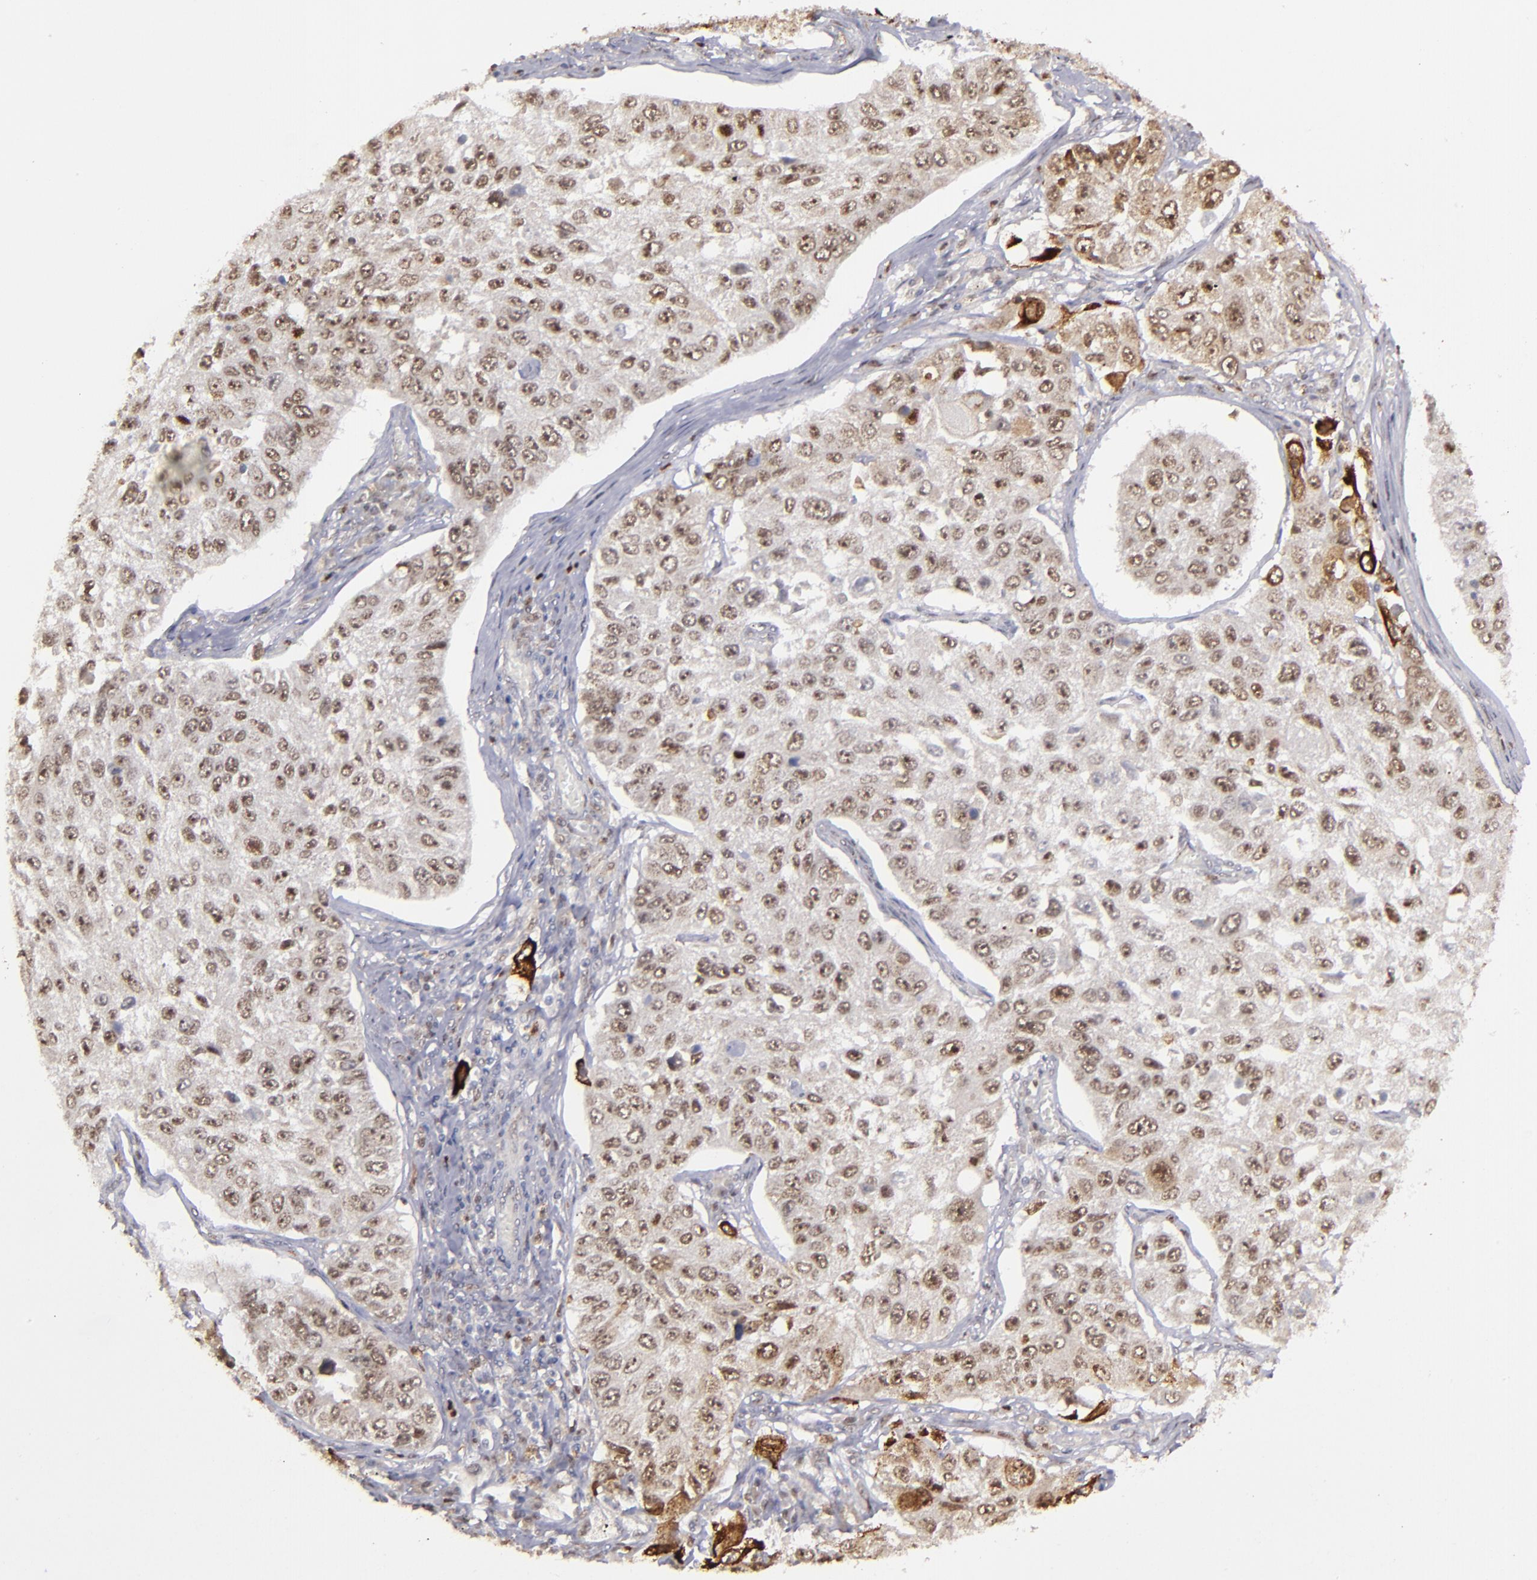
{"staining": {"intensity": "moderate", "quantity": ">75%", "location": "nuclear"}, "tissue": "lung cancer", "cell_type": "Tumor cells", "image_type": "cancer", "snomed": [{"axis": "morphology", "description": "Squamous cell carcinoma, NOS"}, {"axis": "topography", "description": "Lung"}], "caption": "There is medium levels of moderate nuclear expression in tumor cells of lung cancer (squamous cell carcinoma), as demonstrated by immunohistochemical staining (brown color).", "gene": "RREB1", "patient": {"sex": "male", "age": 71}}